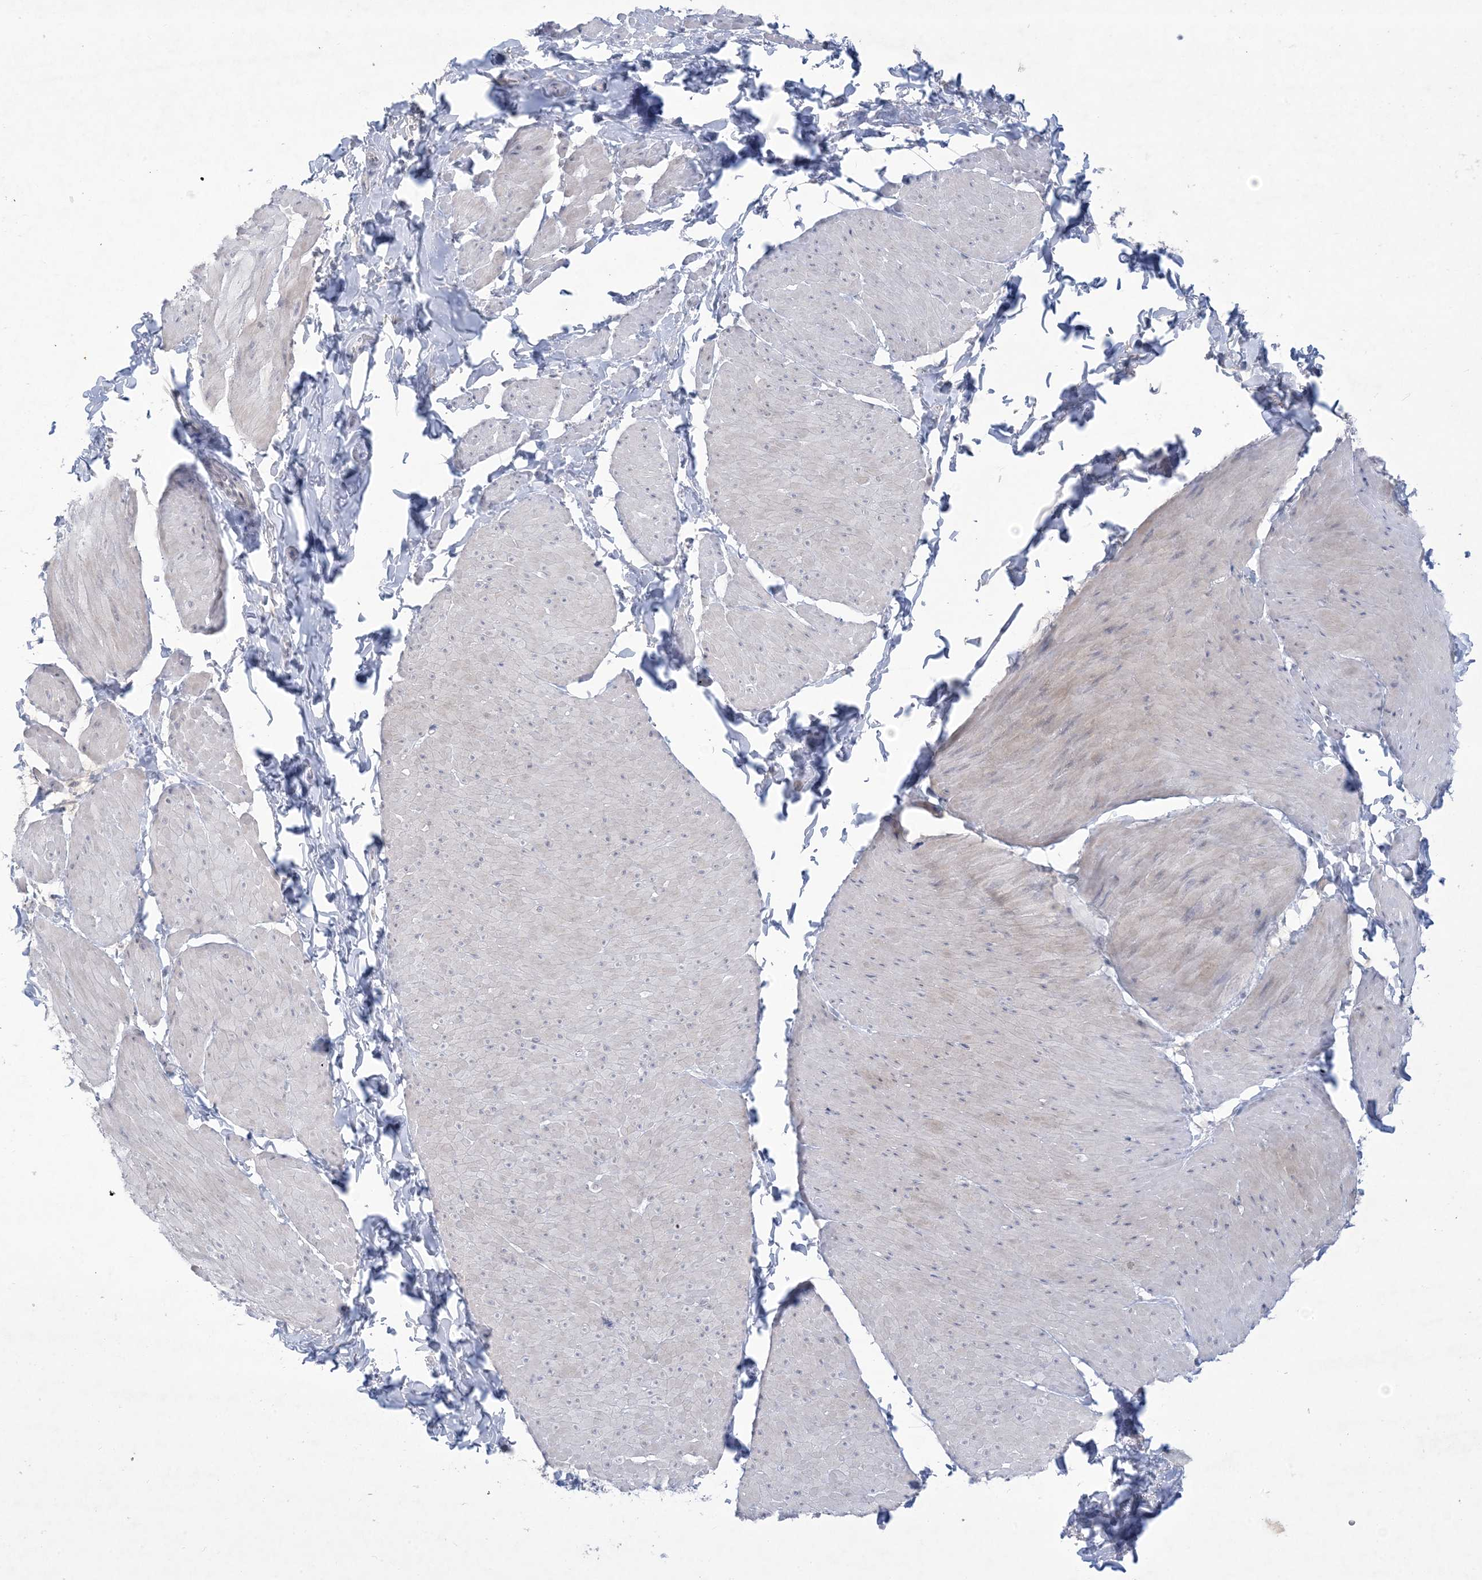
{"staining": {"intensity": "weak", "quantity": "<25%", "location": "nuclear"}, "tissue": "smooth muscle", "cell_type": "Smooth muscle cells", "image_type": "normal", "snomed": [{"axis": "morphology", "description": "Urothelial carcinoma, High grade"}, {"axis": "topography", "description": "Urinary bladder"}], "caption": "This is an immunohistochemistry photomicrograph of unremarkable smooth muscle. There is no staining in smooth muscle cells.", "gene": "HOMEZ", "patient": {"sex": "male", "age": 46}}